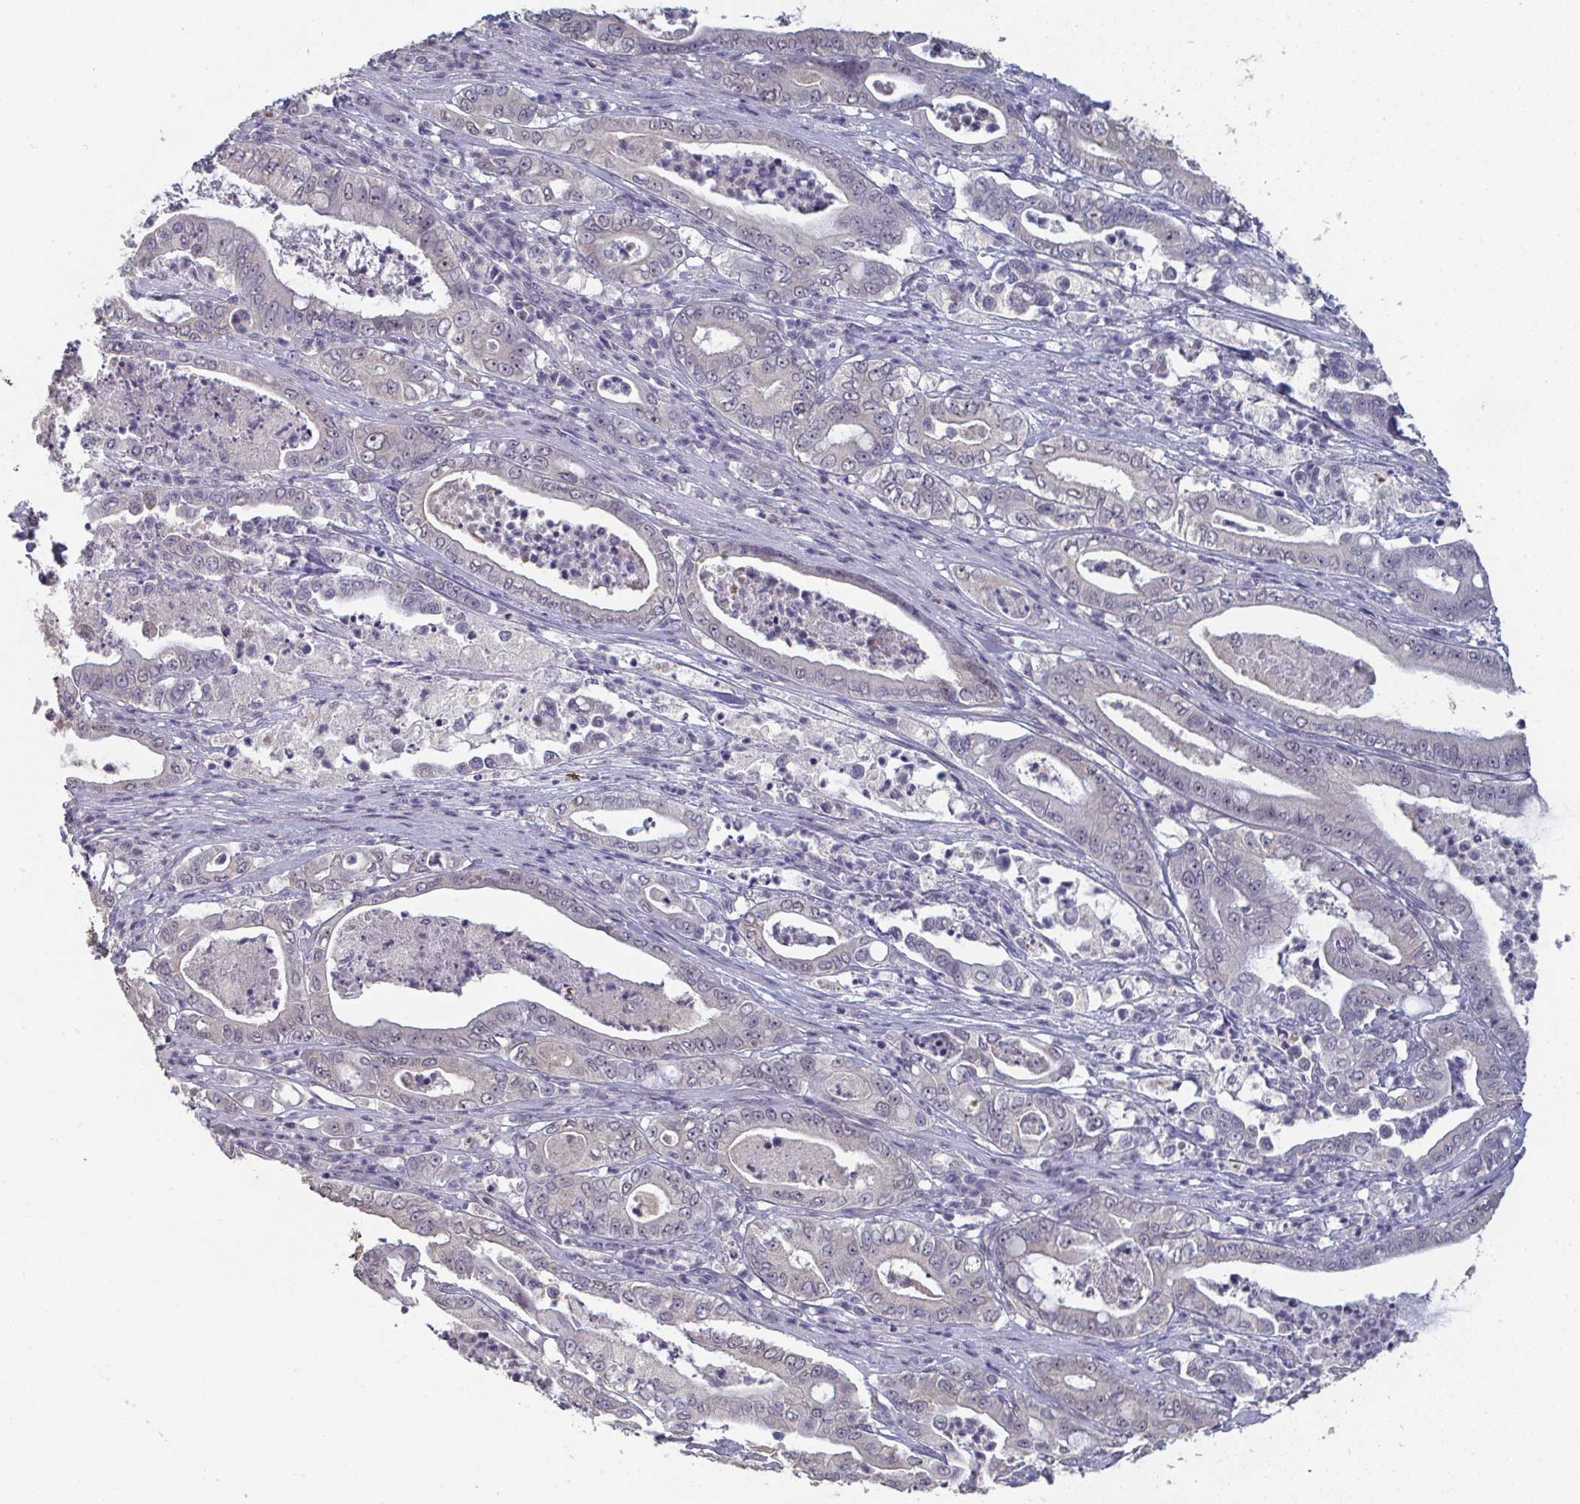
{"staining": {"intensity": "negative", "quantity": "none", "location": "none"}, "tissue": "pancreatic cancer", "cell_type": "Tumor cells", "image_type": "cancer", "snomed": [{"axis": "morphology", "description": "Adenocarcinoma, NOS"}, {"axis": "topography", "description": "Pancreas"}], "caption": "High magnification brightfield microscopy of pancreatic adenocarcinoma stained with DAB (3,3'-diaminobenzidine) (brown) and counterstained with hematoxylin (blue): tumor cells show no significant staining.", "gene": "LIX1", "patient": {"sex": "male", "age": 71}}